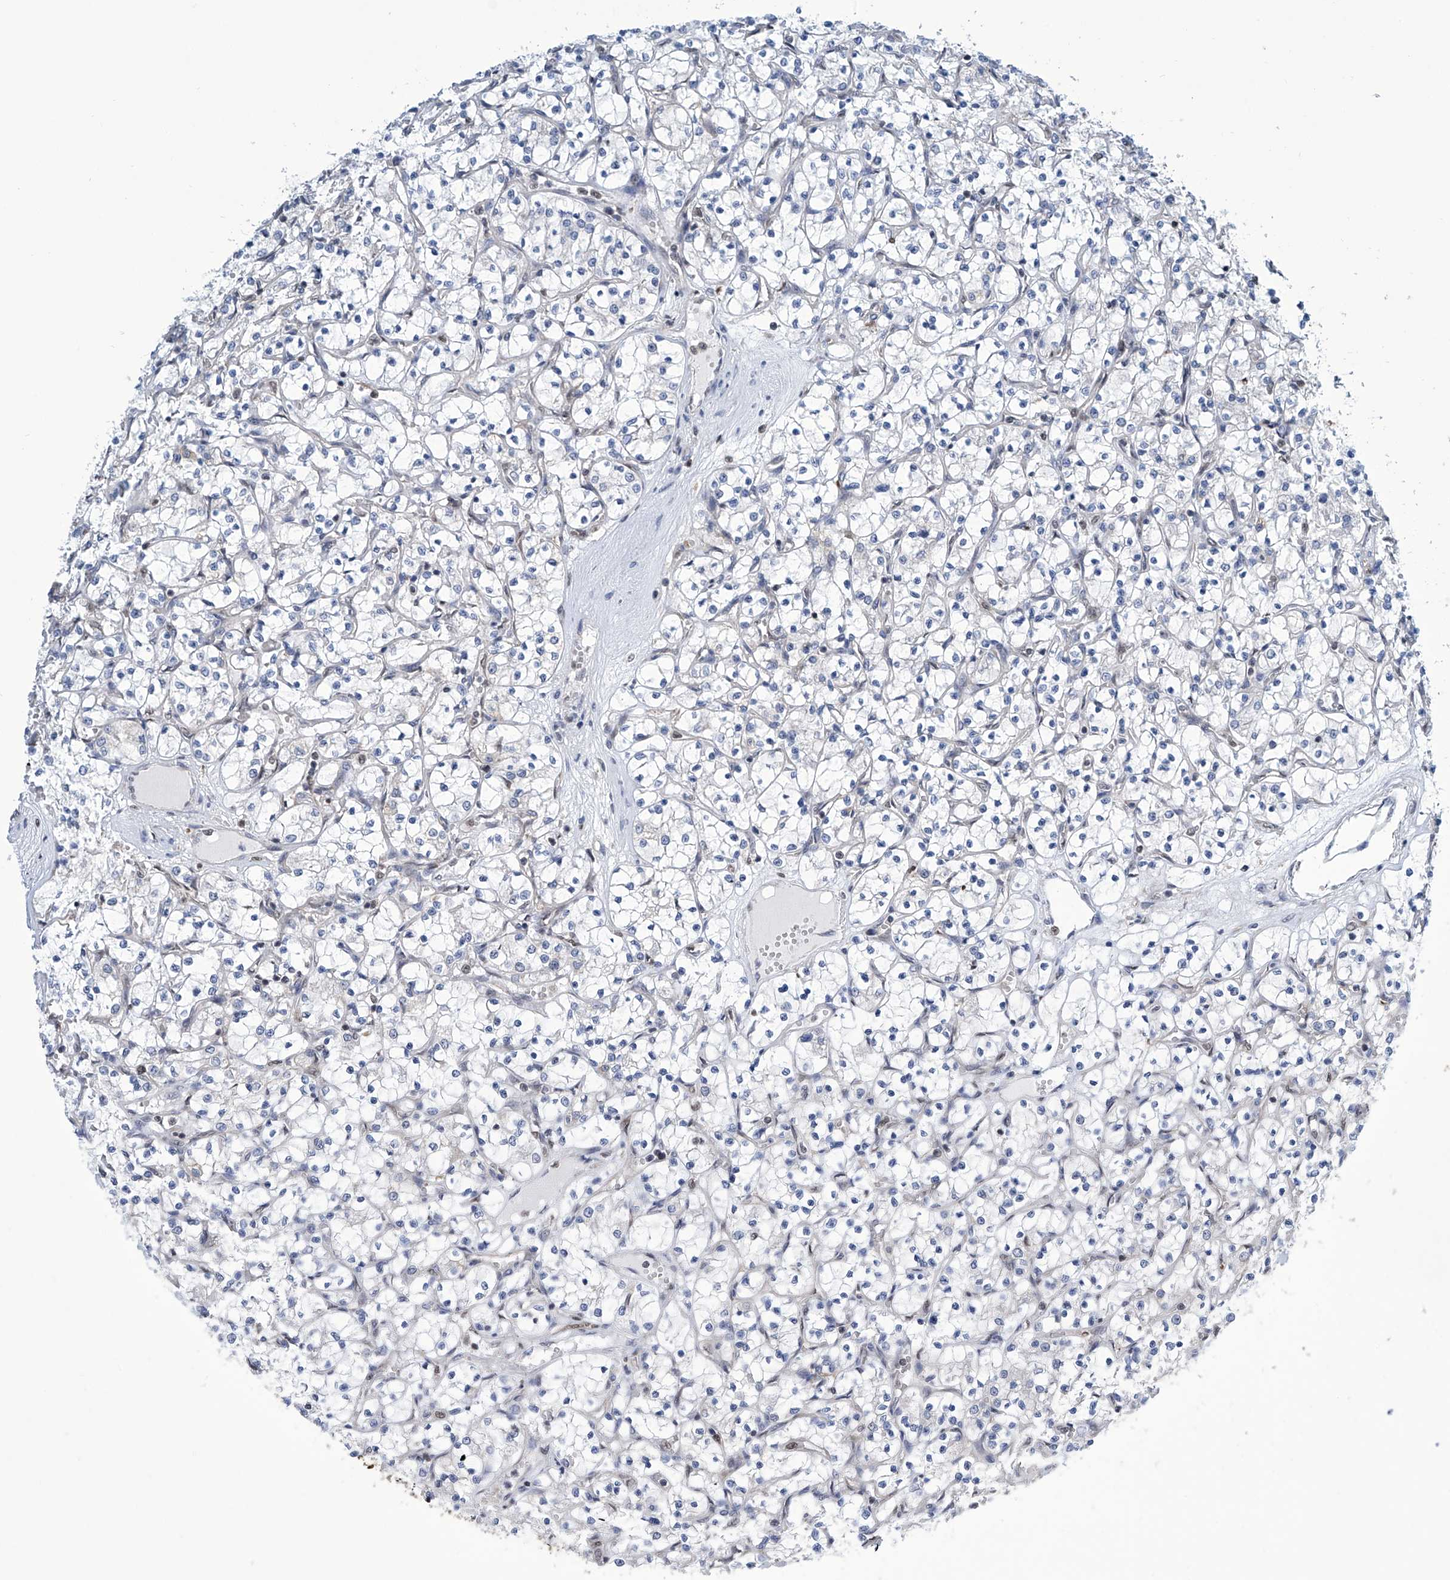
{"staining": {"intensity": "negative", "quantity": "none", "location": "none"}, "tissue": "renal cancer", "cell_type": "Tumor cells", "image_type": "cancer", "snomed": [{"axis": "morphology", "description": "Adenocarcinoma, NOS"}, {"axis": "topography", "description": "Kidney"}], "caption": "DAB immunohistochemical staining of renal adenocarcinoma displays no significant staining in tumor cells.", "gene": "SREBF2", "patient": {"sex": "female", "age": 69}}